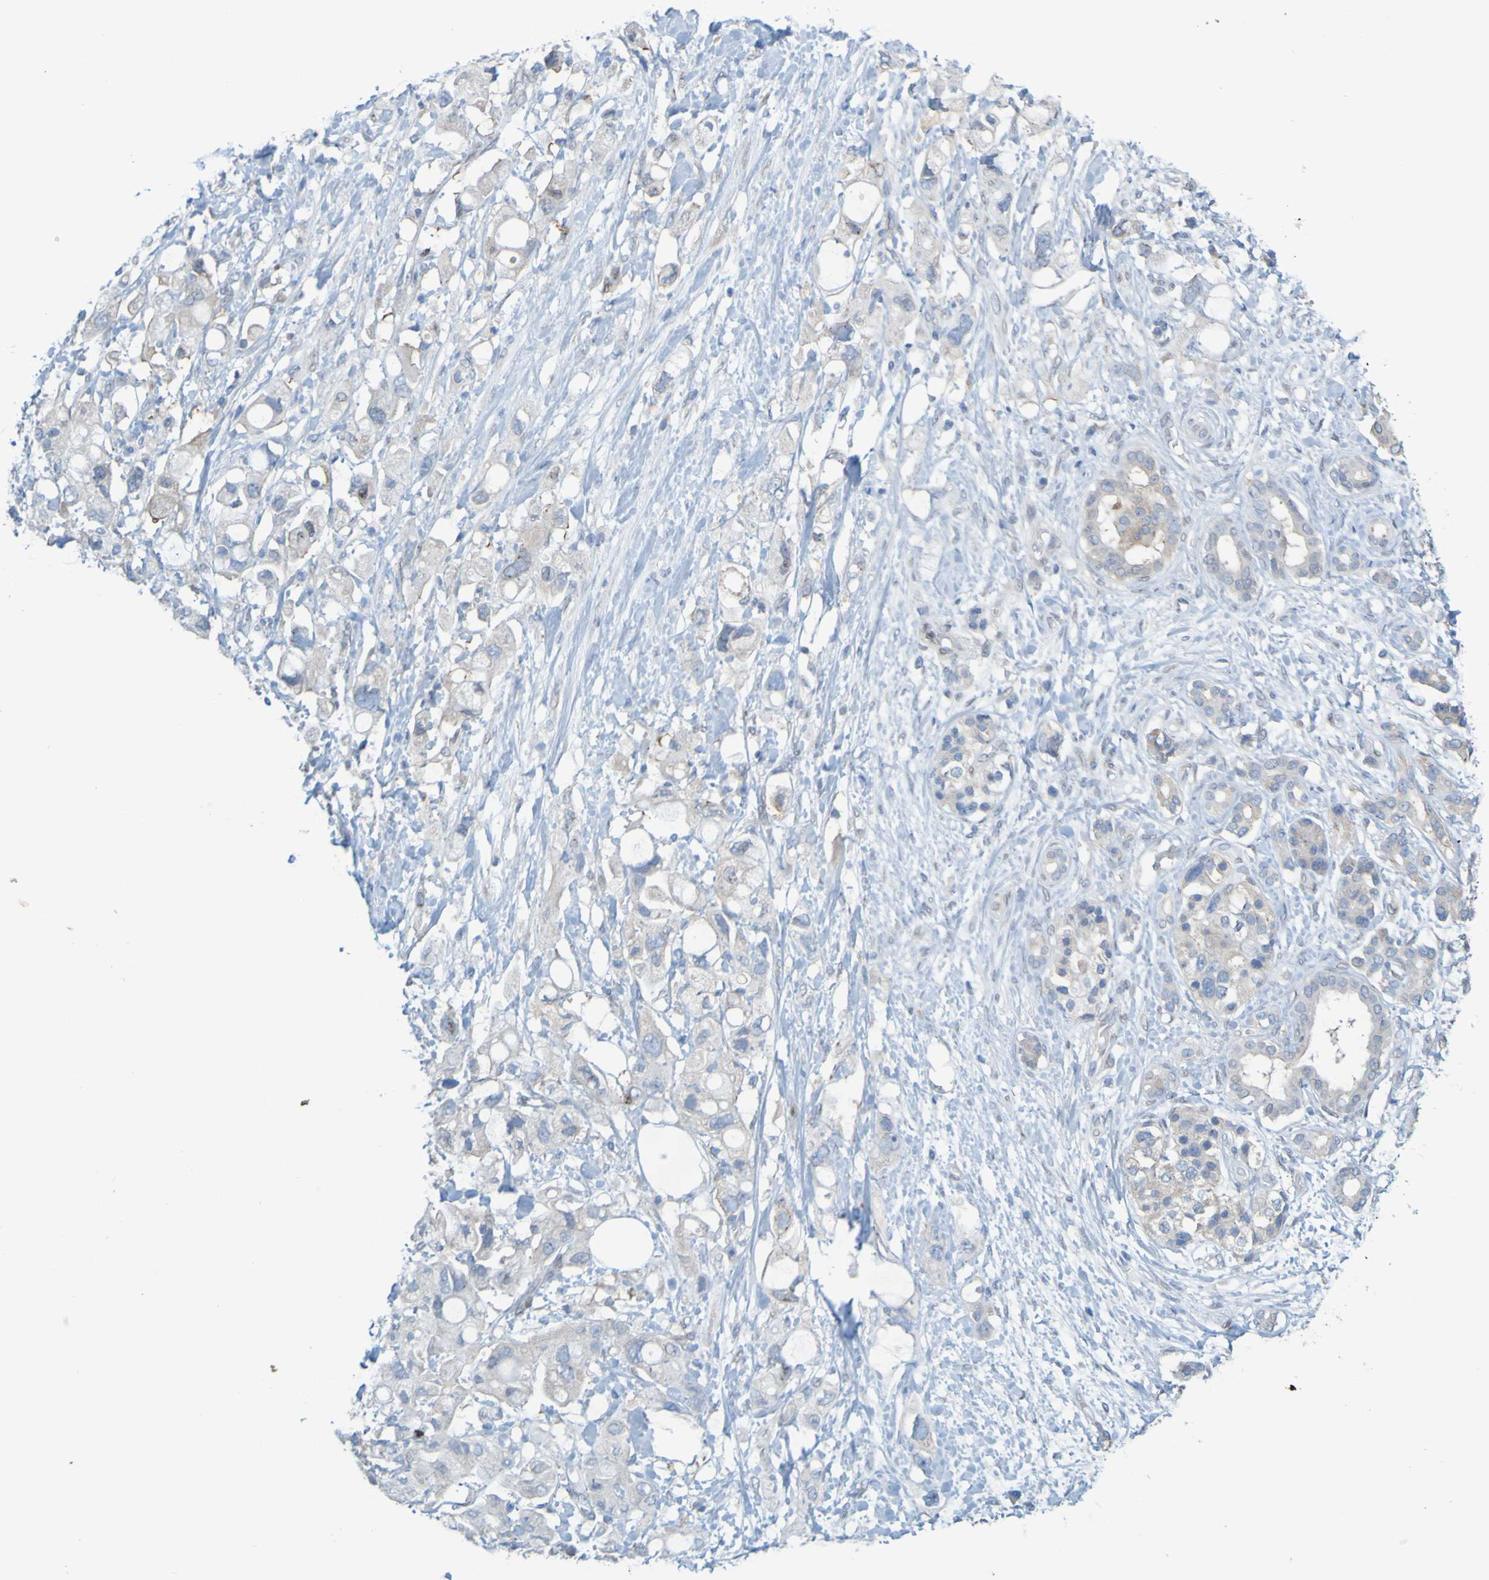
{"staining": {"intensity": "weak", "quantity": "<25%", "location": "cytoplasmic/membranous"}, "tissue": "pancreatic cancer", "cell_type": "Tumor cells", "image_type": "cancer", "snomed": [{"axis": "morphology", "description": "Adenocarcinoma, NOS"}, {"axis": "topography", "description": "Pancreas"}], "caption": "Pancreatic adenocarcinoma was stained to show a protein in brown. There is no significant staining in tumor cells.", "gene": "MAG", "patient": {"sex": "female", "age": 56}}